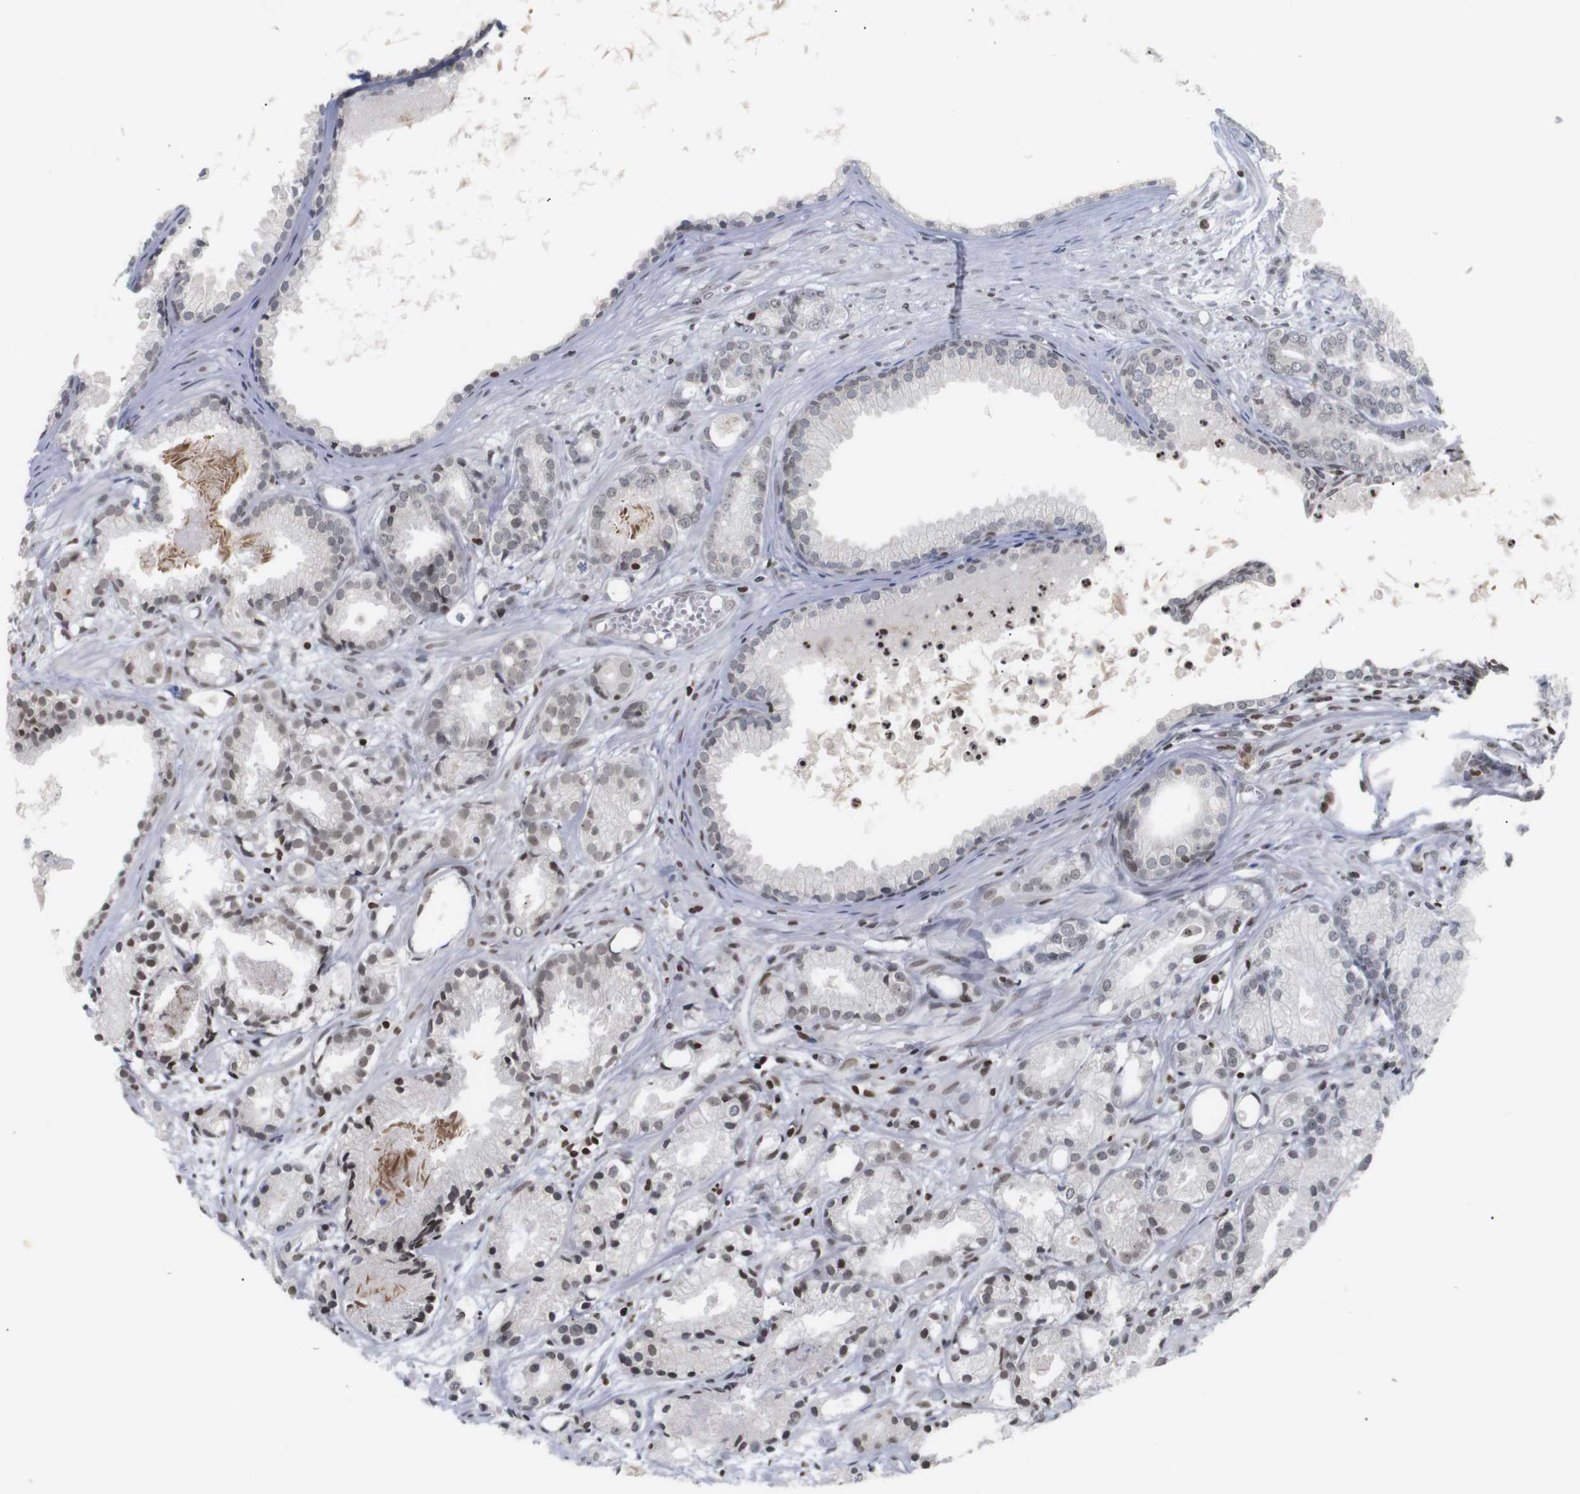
{"staining": {"intensity": "weak", "quantity": ">75%", "location": "nuclear"}, "tissue": "prostate cancer", "cell_type": "Tumor cells", "image_type": "cancer", "snomed": [{"axis": "morphology", "description": "Adenocarcinoma, Low grade"}, {"axis": "topography", "description": "Prostate"}], "caption": "A micrograph of prostate adenocarcinoma (low-grade) stained for a protein shows weak nuclear brown staining in tumor cells.", "gene": "ETV5", "patient": {"sex": "male", "age": 72}}